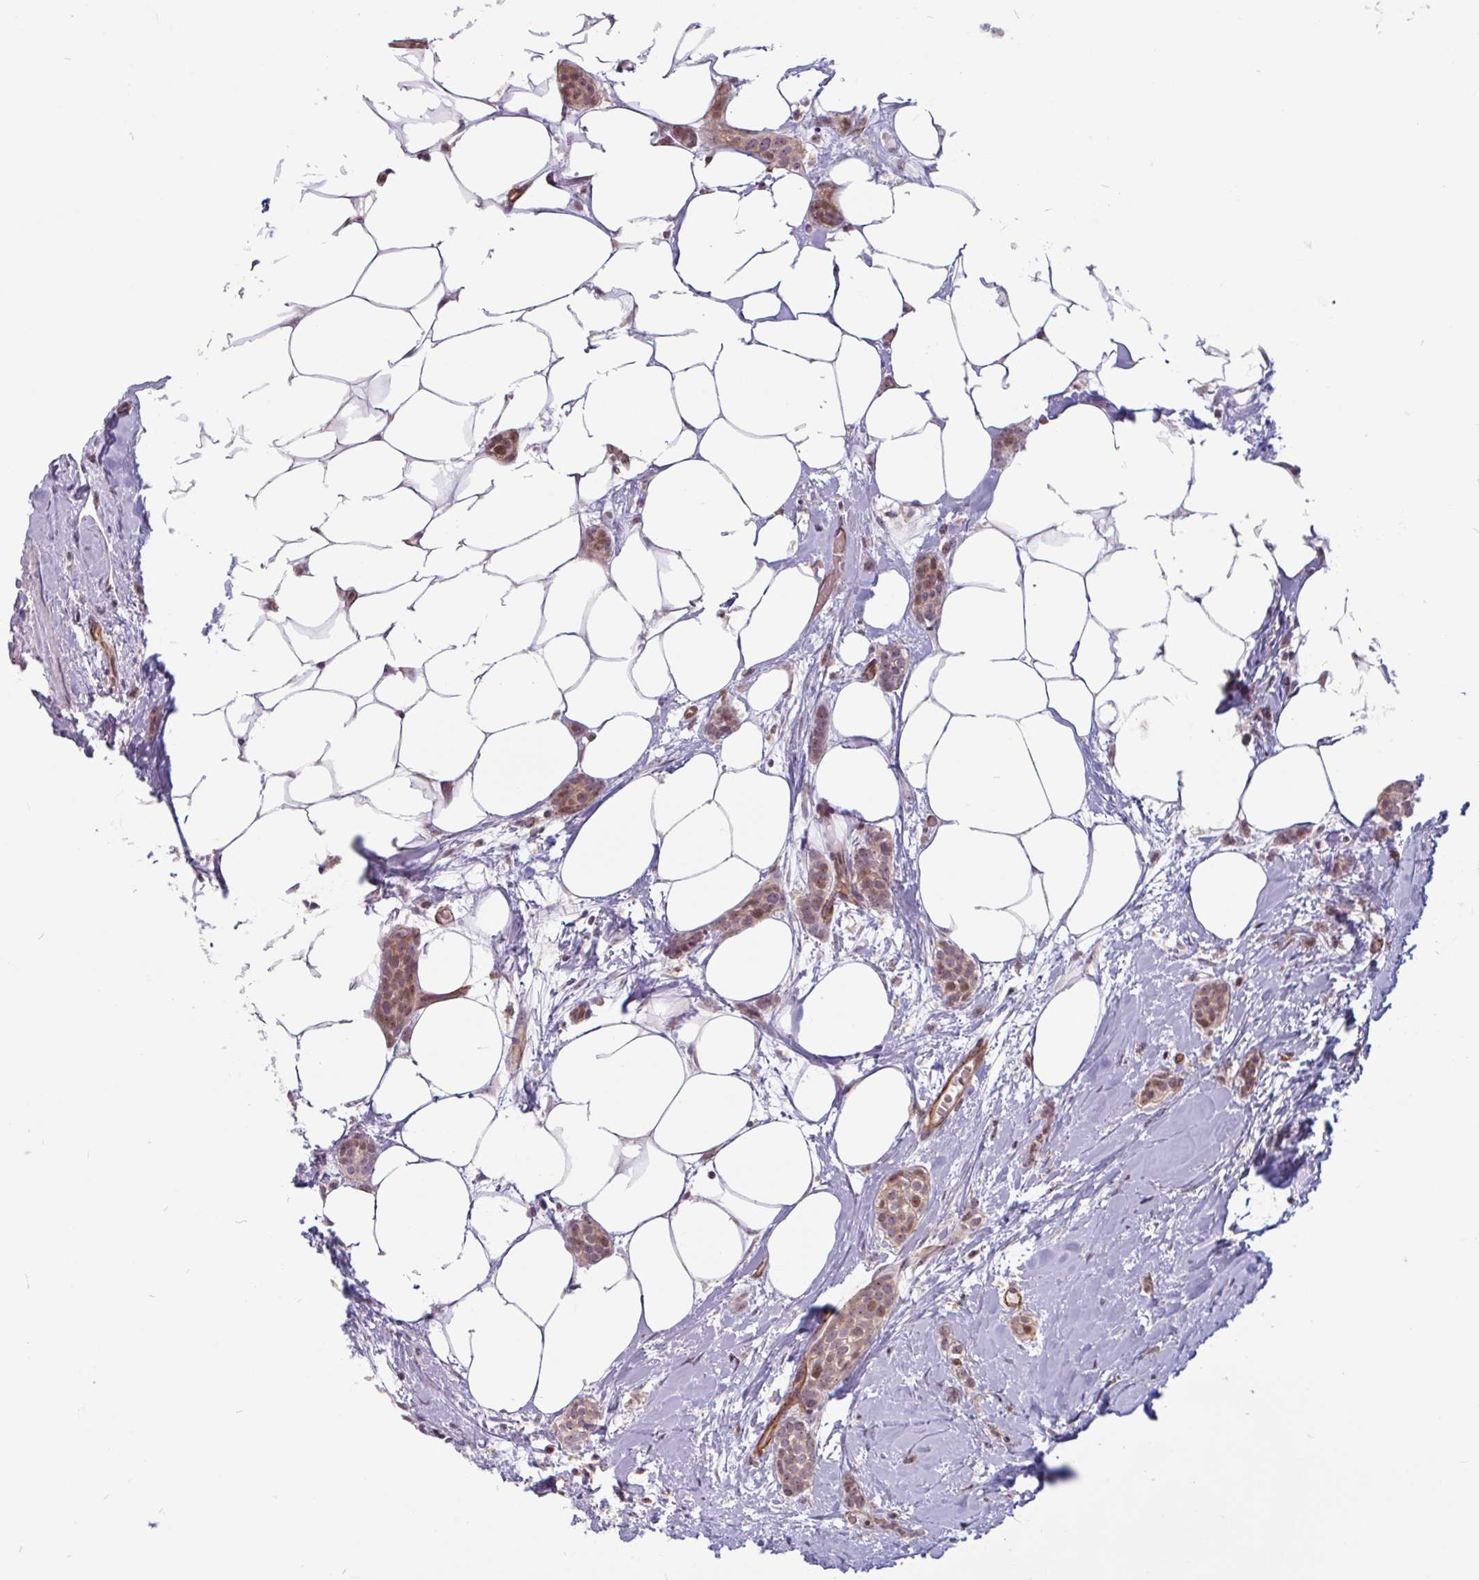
{"staining": {"intensity": "moderate", "quantity": ">75%", "location": "nuclear"}, "tissue": "breast cancer", "cell_type": "Tumor cells", "image_type": "cancer", "snomed": [{"axis": "morphology", "description": "Duct carcinoma"}, {"axis": "topography", "description": "Breast"}], "caption": "Protein expression analysis of human breast cancer (intraductal carcinoma) reveals moderate nuclear positivity in about >75% of tumor cells.", "gene": "ZNF689", "patient": {"sex": "female", "age": 72}}